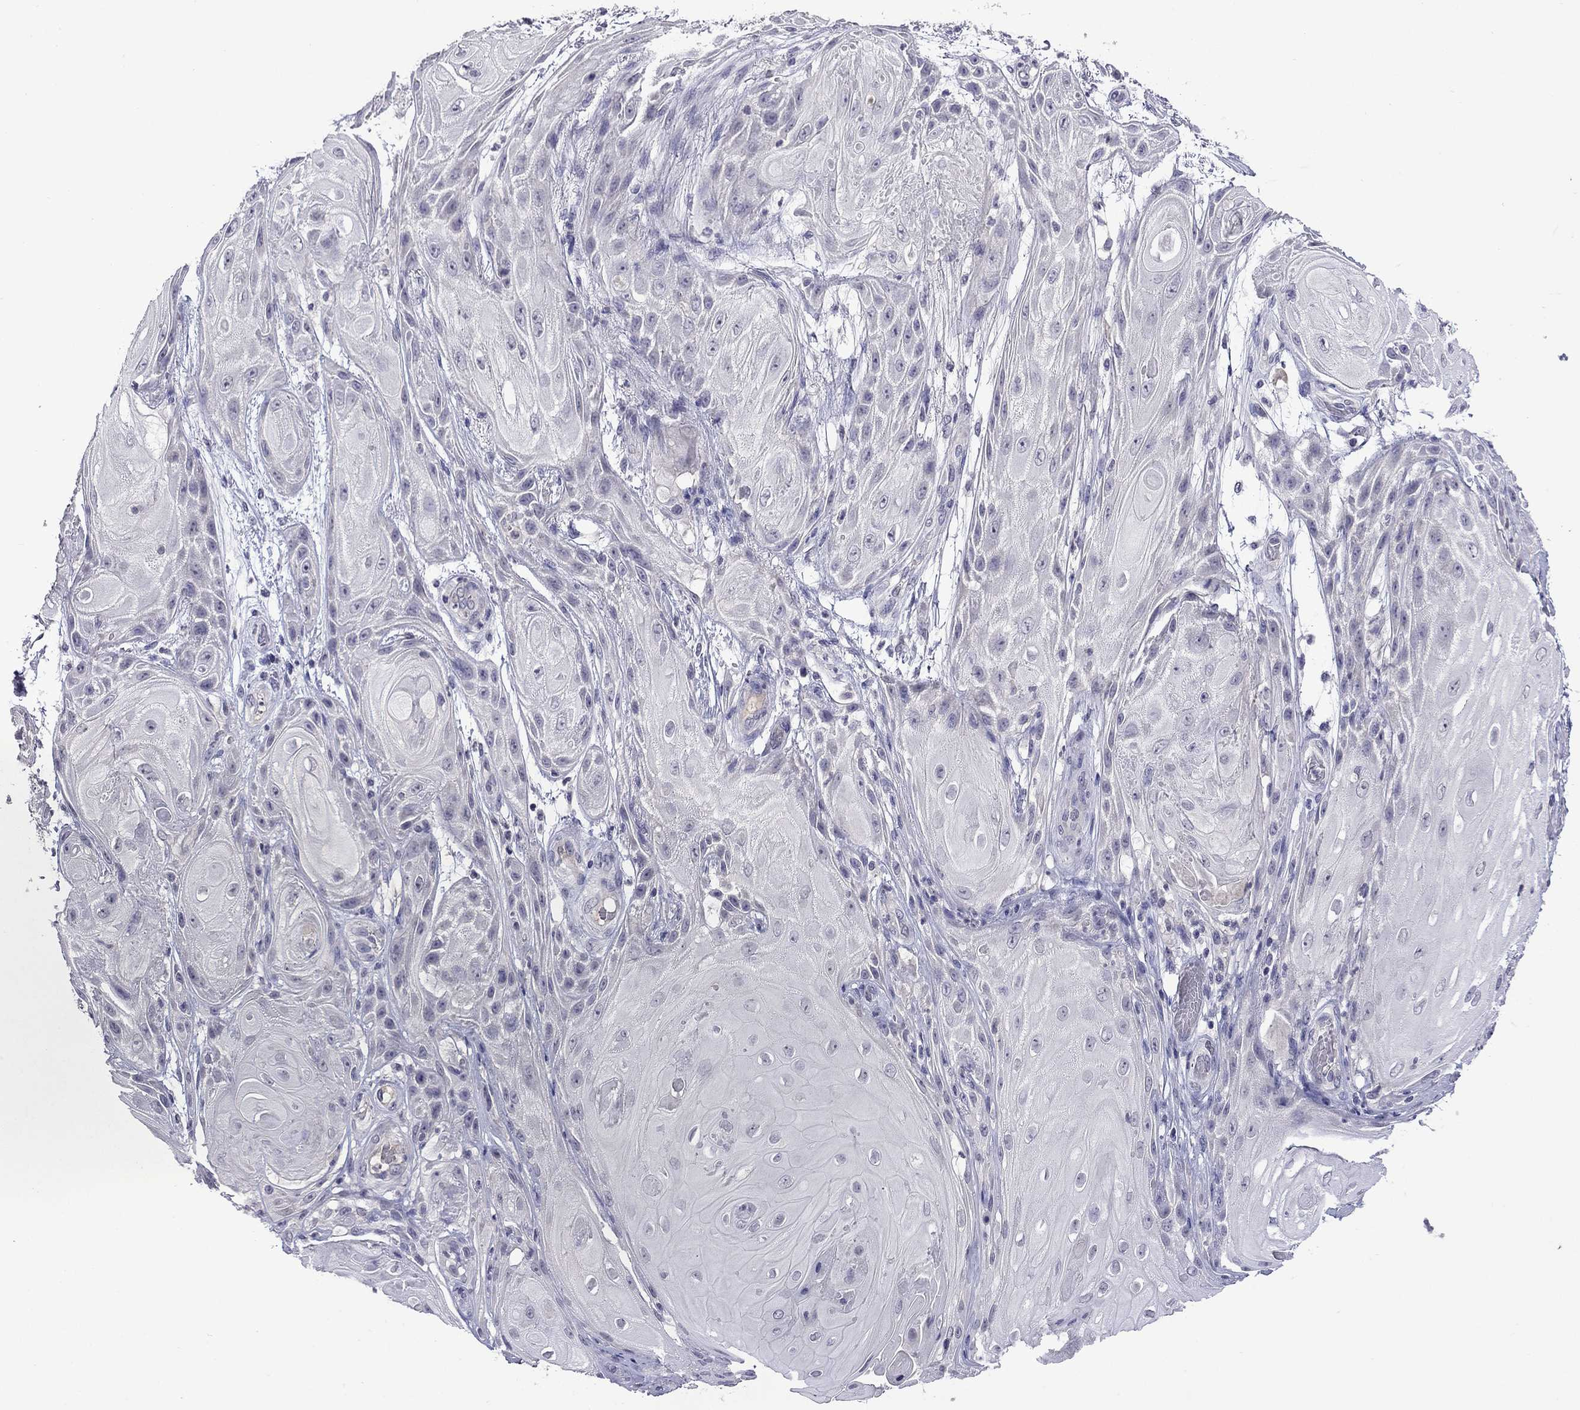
{"staining": {"intensity": "negative", "quantity": "none", "location": "none"}, "tissue": "skin cancer", "cell_type": "Tumor cells", "image_type": "cancer", "snomed": [{"axis": "morphology", "description": "Squamous cell carcinoma, NOS"}, {"axis": "topography", "description": "Skin"}], "caption": "Tumor cells show no significant protein staining in skin cancer (squamous cell carcinoma).", "gene": "STAR", "patient": {"sex": "male", "age": 62}}